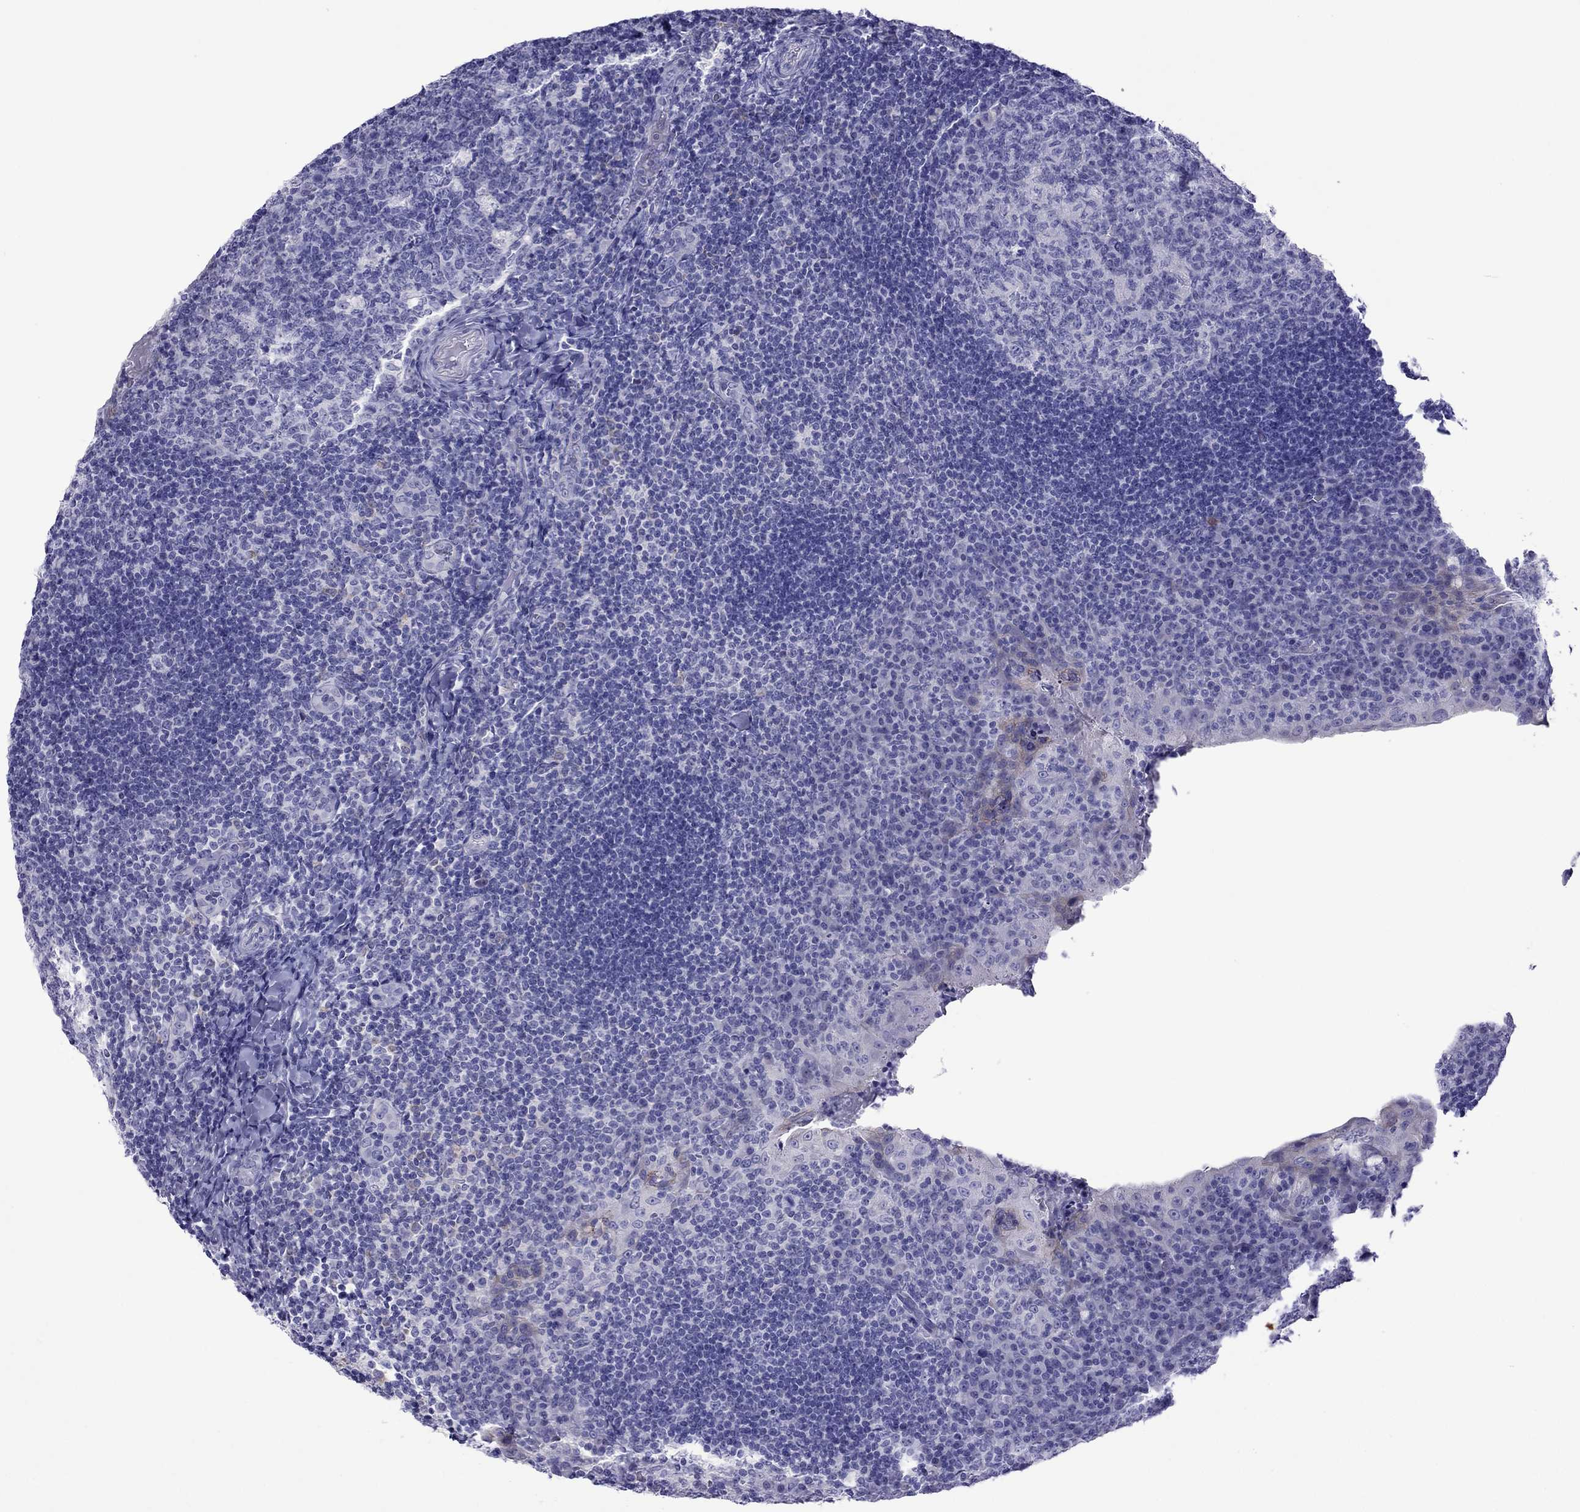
{"staining": {"intensity": "negative", "quantity": "none", "location": "none"}, "tissue": "tonsil", "cell_type": "Germinal center cells", "image_type": "normal", "snomed": [{"axis": "morphology", "description": "Normal tissue, NOS"}, {"axis": "topography", "description": "Tonsil"}], "caption": "High power microscopy micrograph of an IHC micrograph of normal tonsil, revealing no significant expression in germinal center cells. Brightfield microscopy of immunohistochemistry stained with DAB (3,3'-diaminobenzidine) (brown) and hematoxylin (blue), captured at high magnification.", "gene": "PCDHA6", "patient": {"sex": "male", "age": 17}}